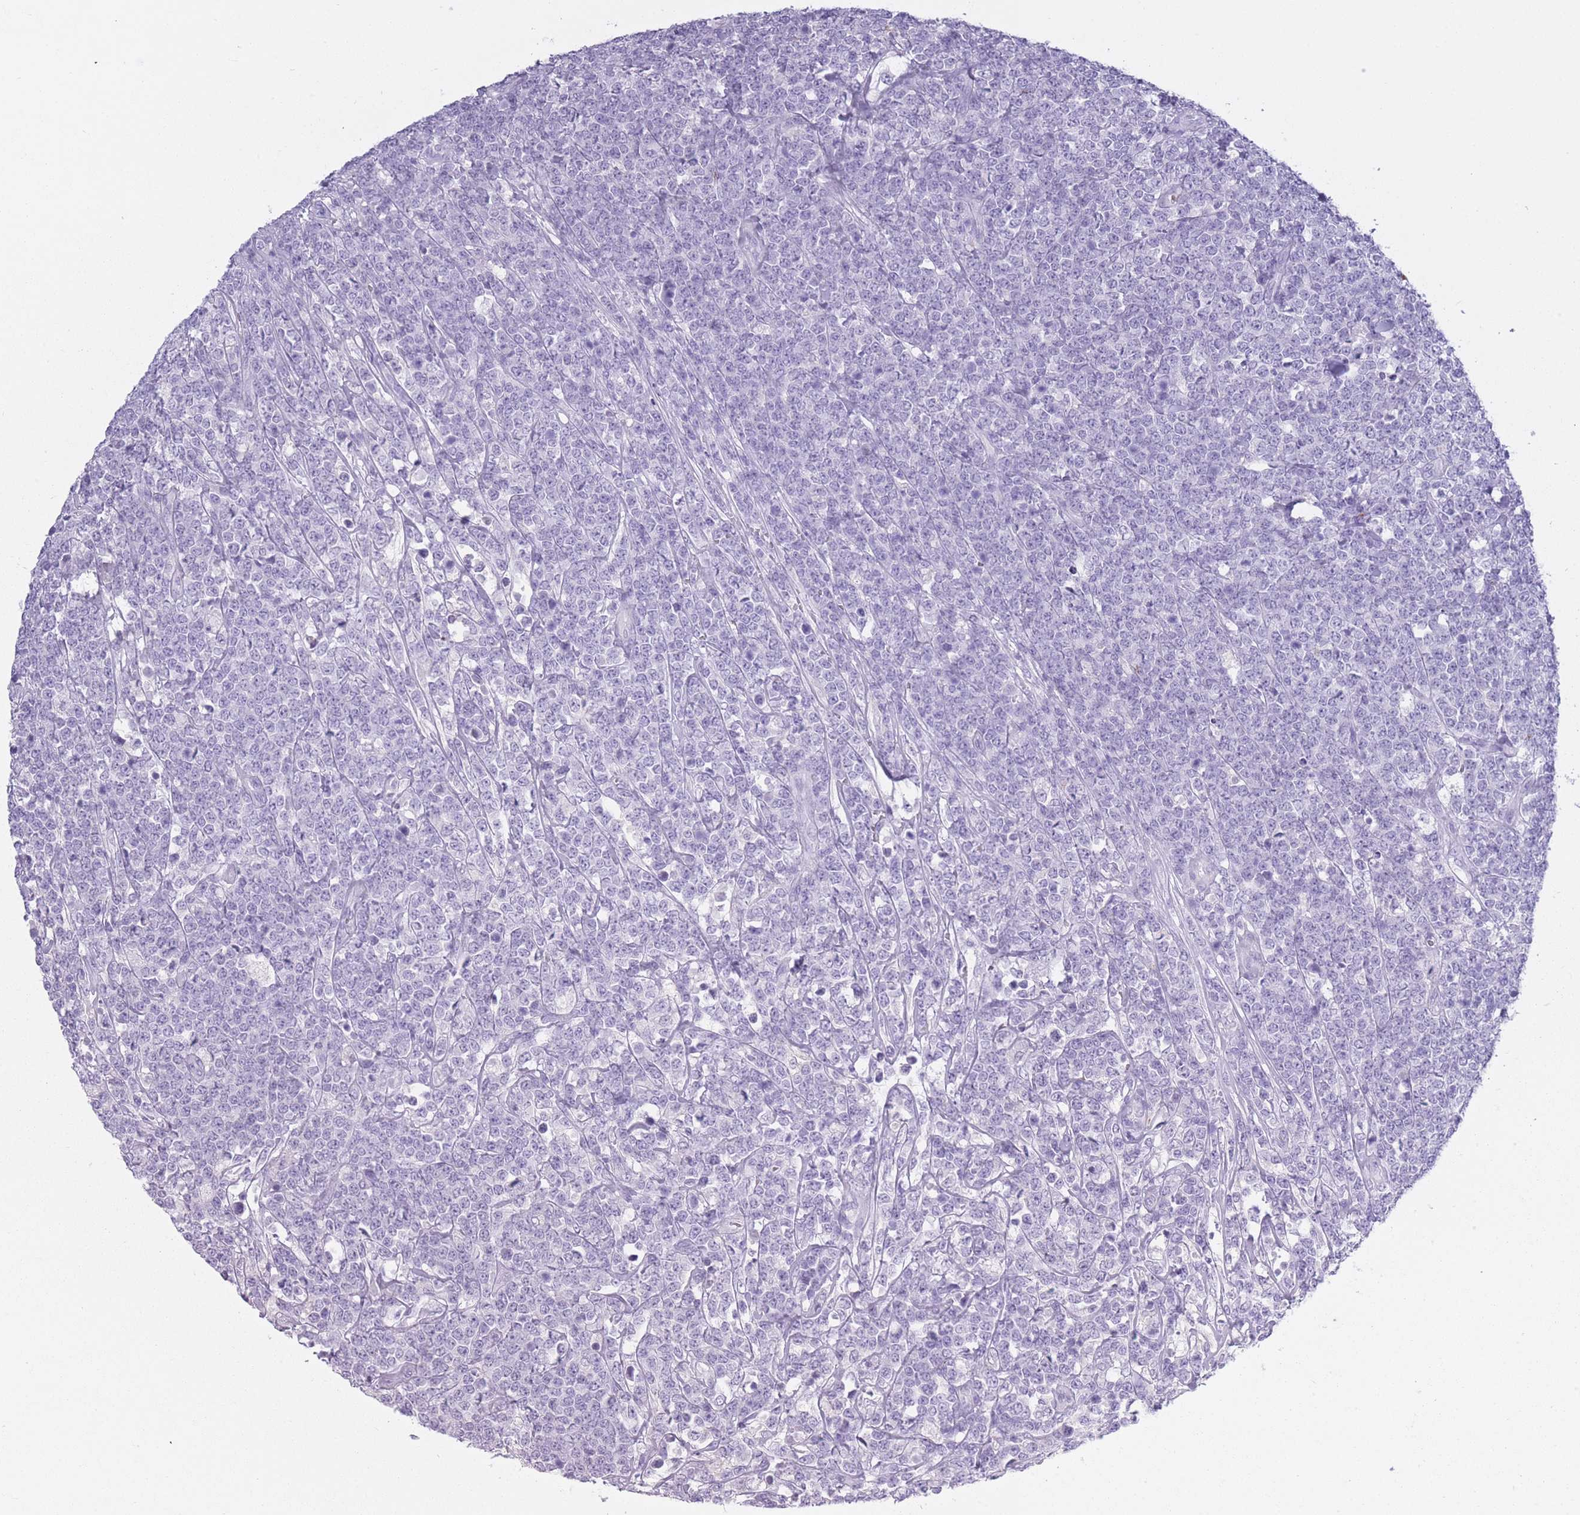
{"staining": {"intensity": "negative", "quantity": "none", "location": "none"}, "tissue": "lymphoma", "cell_type": "Tumor cells", "image_type": "cancer", "snomed": [{"axis": "morphology", "description": "Malignant lymphoma, non-Hodgkin's type, High grade"}, {"axis": "topography", "description": "Small intestine"}], "caption": "Immunohistochemistry histopathology image of neoplastic tissue: human lymphoma stained with DAB exhibits no significant protein expression in tumor cells. Brightfield microscopy of IHC stained with DAB (3,3'-diaminobenzidine) (brown) and hematoxylin (blue), captured at high magnification.", "gene": "OR7C1", "patient": {"sex": "male", "age": 8}}